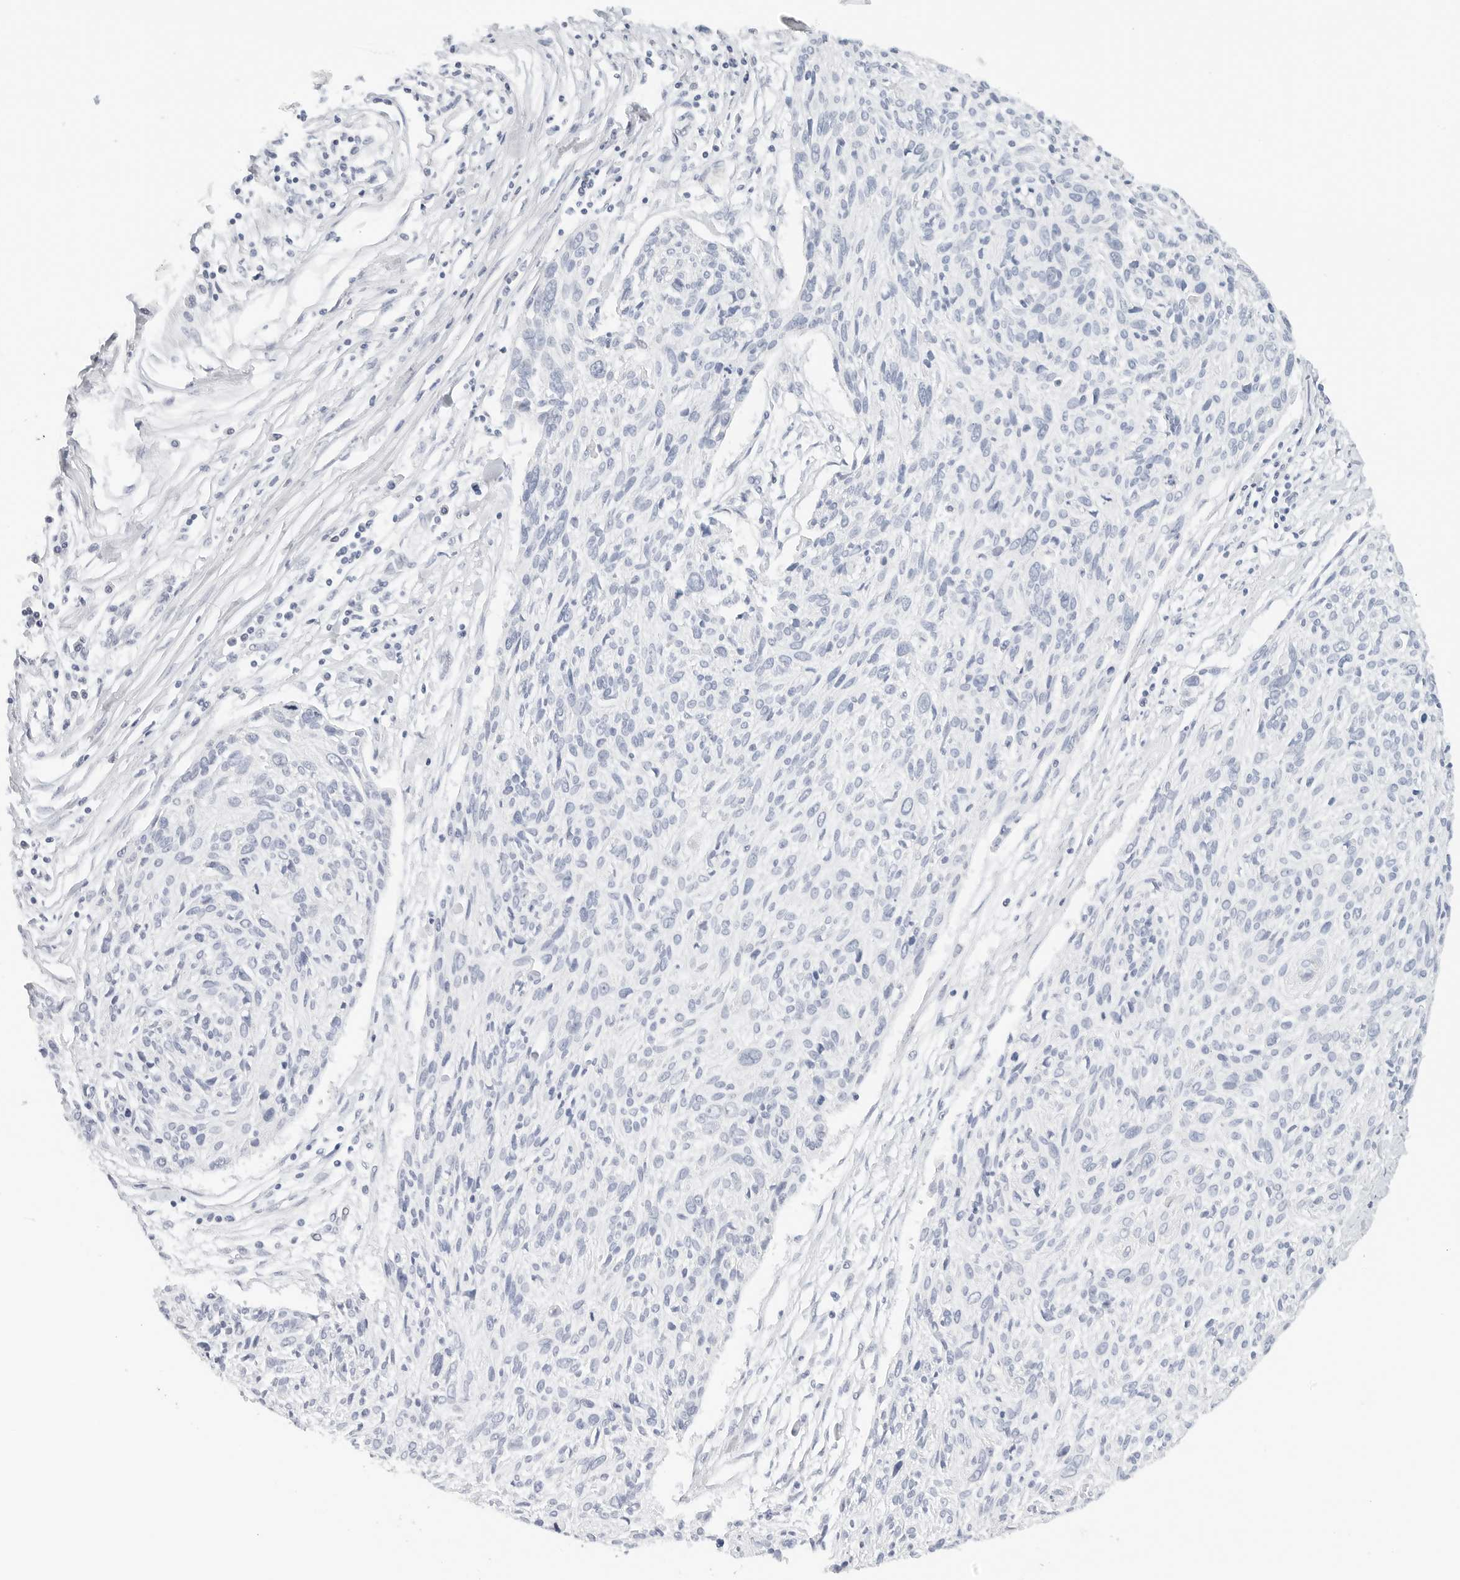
{"staining": {"intensity": "negative", "quantity": "none", "location": "none"}, "tissue": "cervical cancer", "cell_type": "Tumor cells", "image_type": "cancer", "snomed": [{"axis": "morphology", "description": "Squamous cell carcinoma, NOS"}, {"axis": "topography", "description": "Cervix"}], "caption": "The micrograph displays no staining of tumor cells in cervical cancer (squamous cell carcinoma). The staining is performed using DAB (3,3'-diaminobenzidine) brown chromogen with nuclei counter-stained in using hematoxylin.", "gene": "NTMT2", "patient": {"sex": "female", "age": 51}}